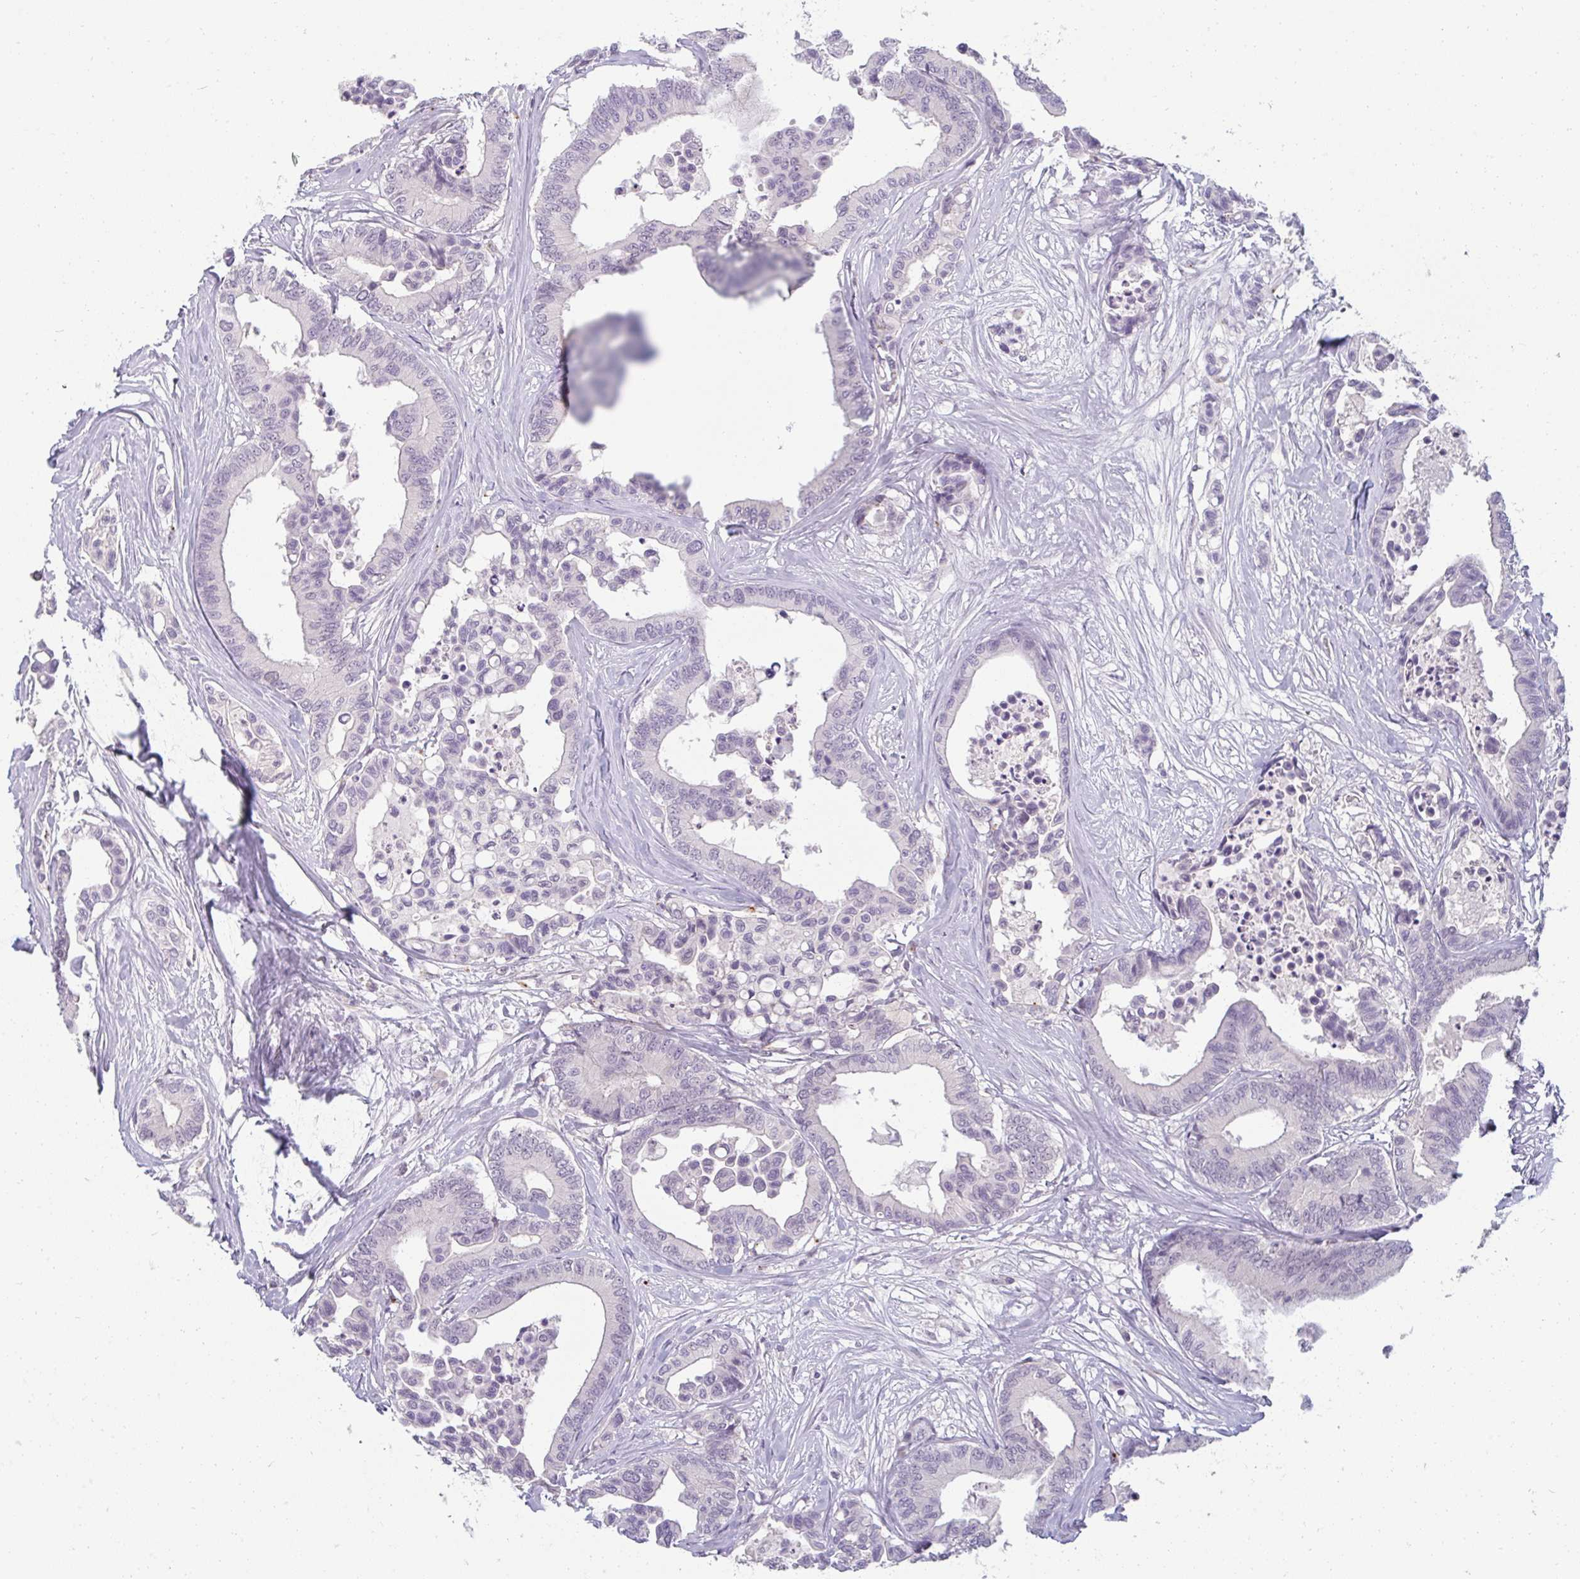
{"staining": {"intensity": "negative", "quantity": "none", "location": "none"}, "tissue": "colorectal cancer", "cell_type": "Tumor cells", "image_type": "cancer", "snomed": [{"axis": "morphology", "description": "Normal tissue, NOS"}, {"axis": "morphology", "description": "Adenocarcinoma, NOS"}, {"axis": "topography", "description": "Colon"}], "caption": "Immunohistochemical staining of human colorectal adenocarcinoma demonstrates no significant positivity in tumor cells. (DAB (3,3'-diaminobenzidine) immunohistochemistry (IHC), high magnification).", "gene": "PPFIA4", "patient": {"sex": "male", "age": 82}}